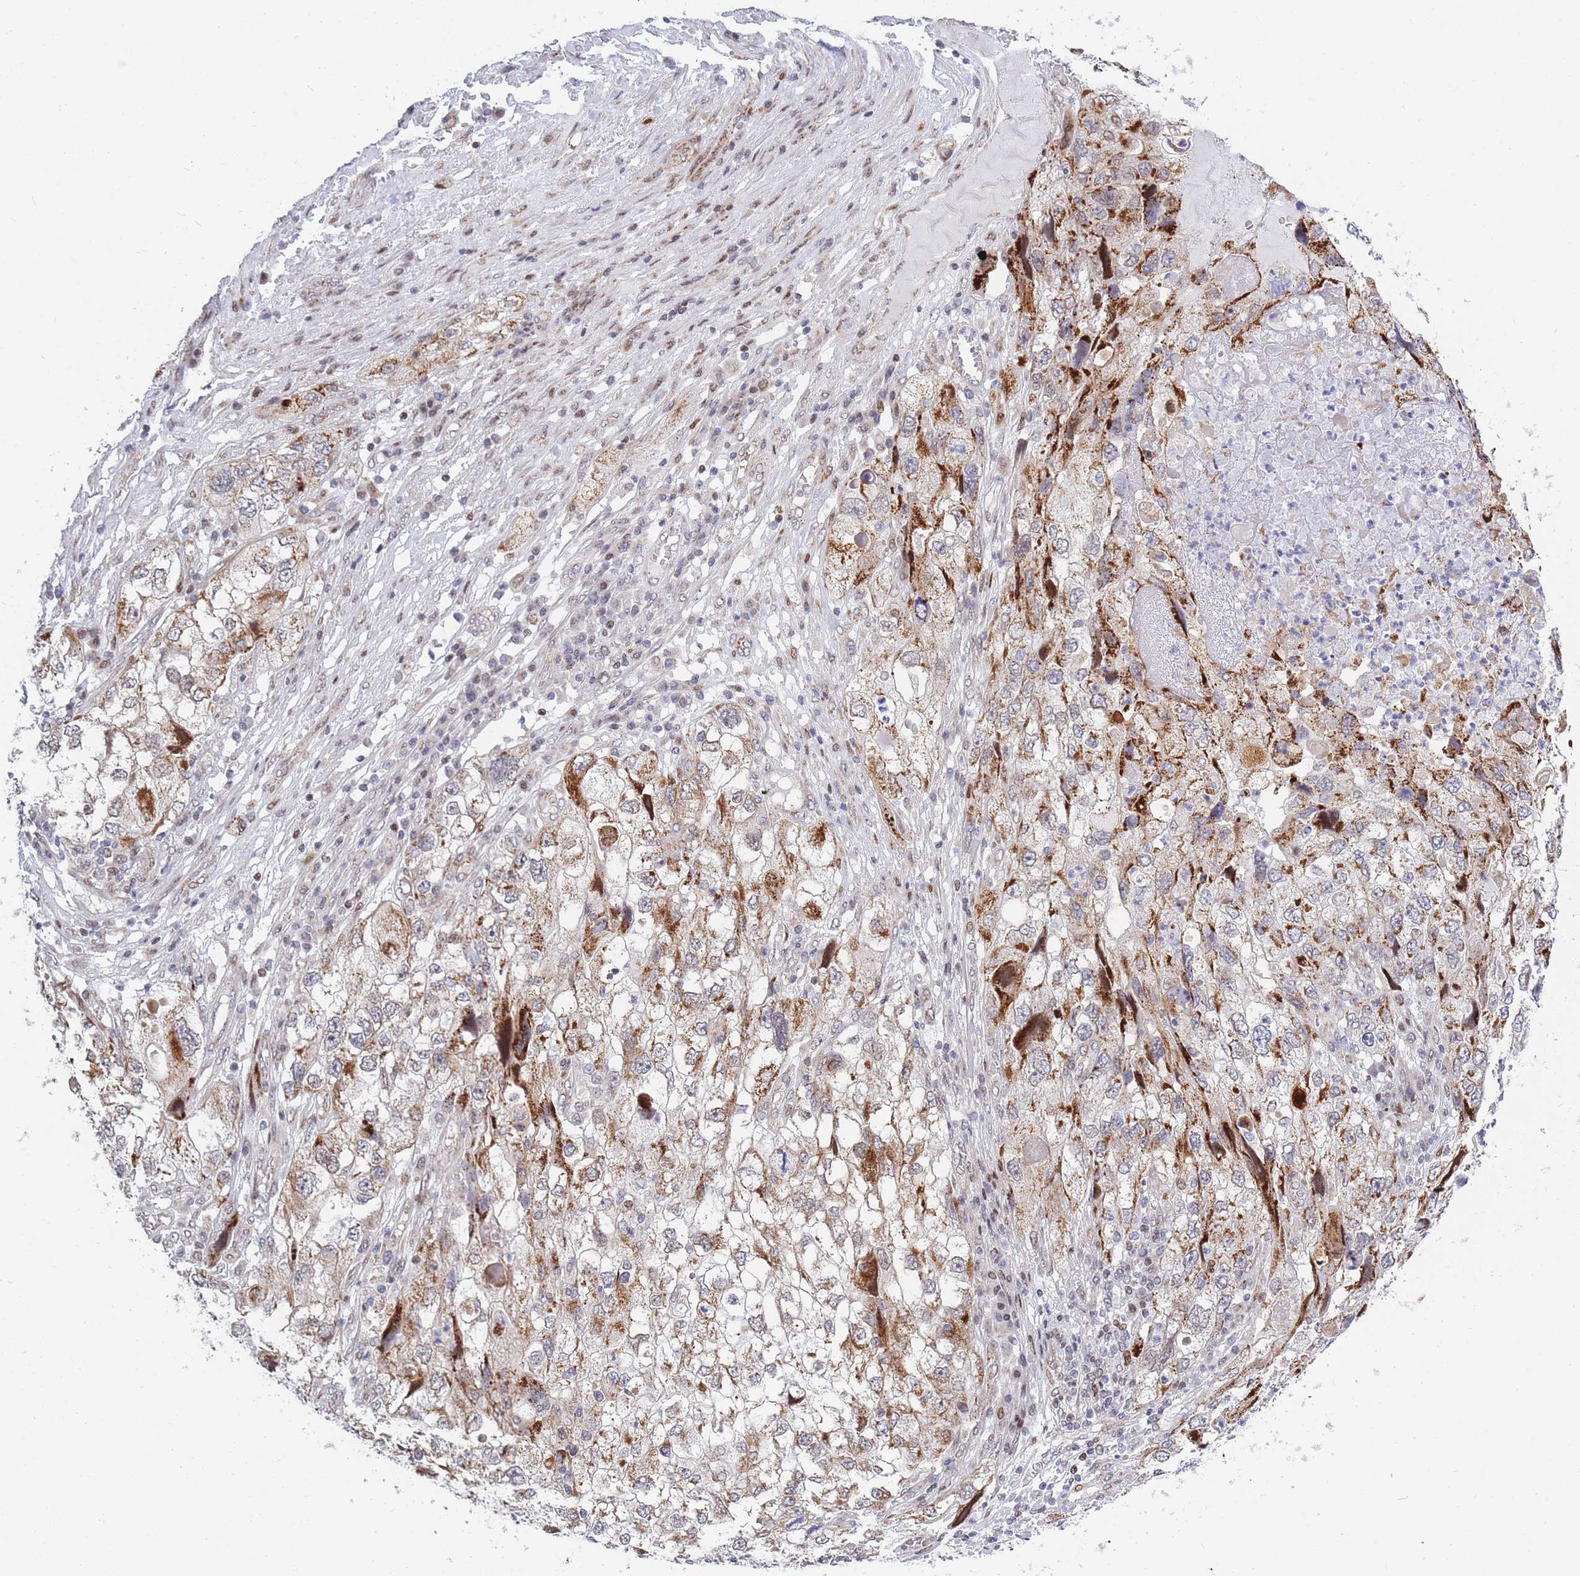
{"staining": {"intensity": "strong", "quantity": "25%-75%", "location": "cytoplasmic/membranous"}, "tissue": "endometrial cancer", "cell_type": "Tumor cells", "image_type": "cancer", "snomed": [{"axis": "morphology", "description": "Adenocarcinoma, NOS"}, {"axis": "topography", "description": "Endometrium"}], "caption": "Immunohistochemistry (IHC) of human endometrial cancer (adenocarcinoma) shows high levels of strong cytoplasmic/membranous staining in approximately 25%-75% of tumor cells.", "gene": "MOB4", "patient": {"sex": "female", "age": 49}}